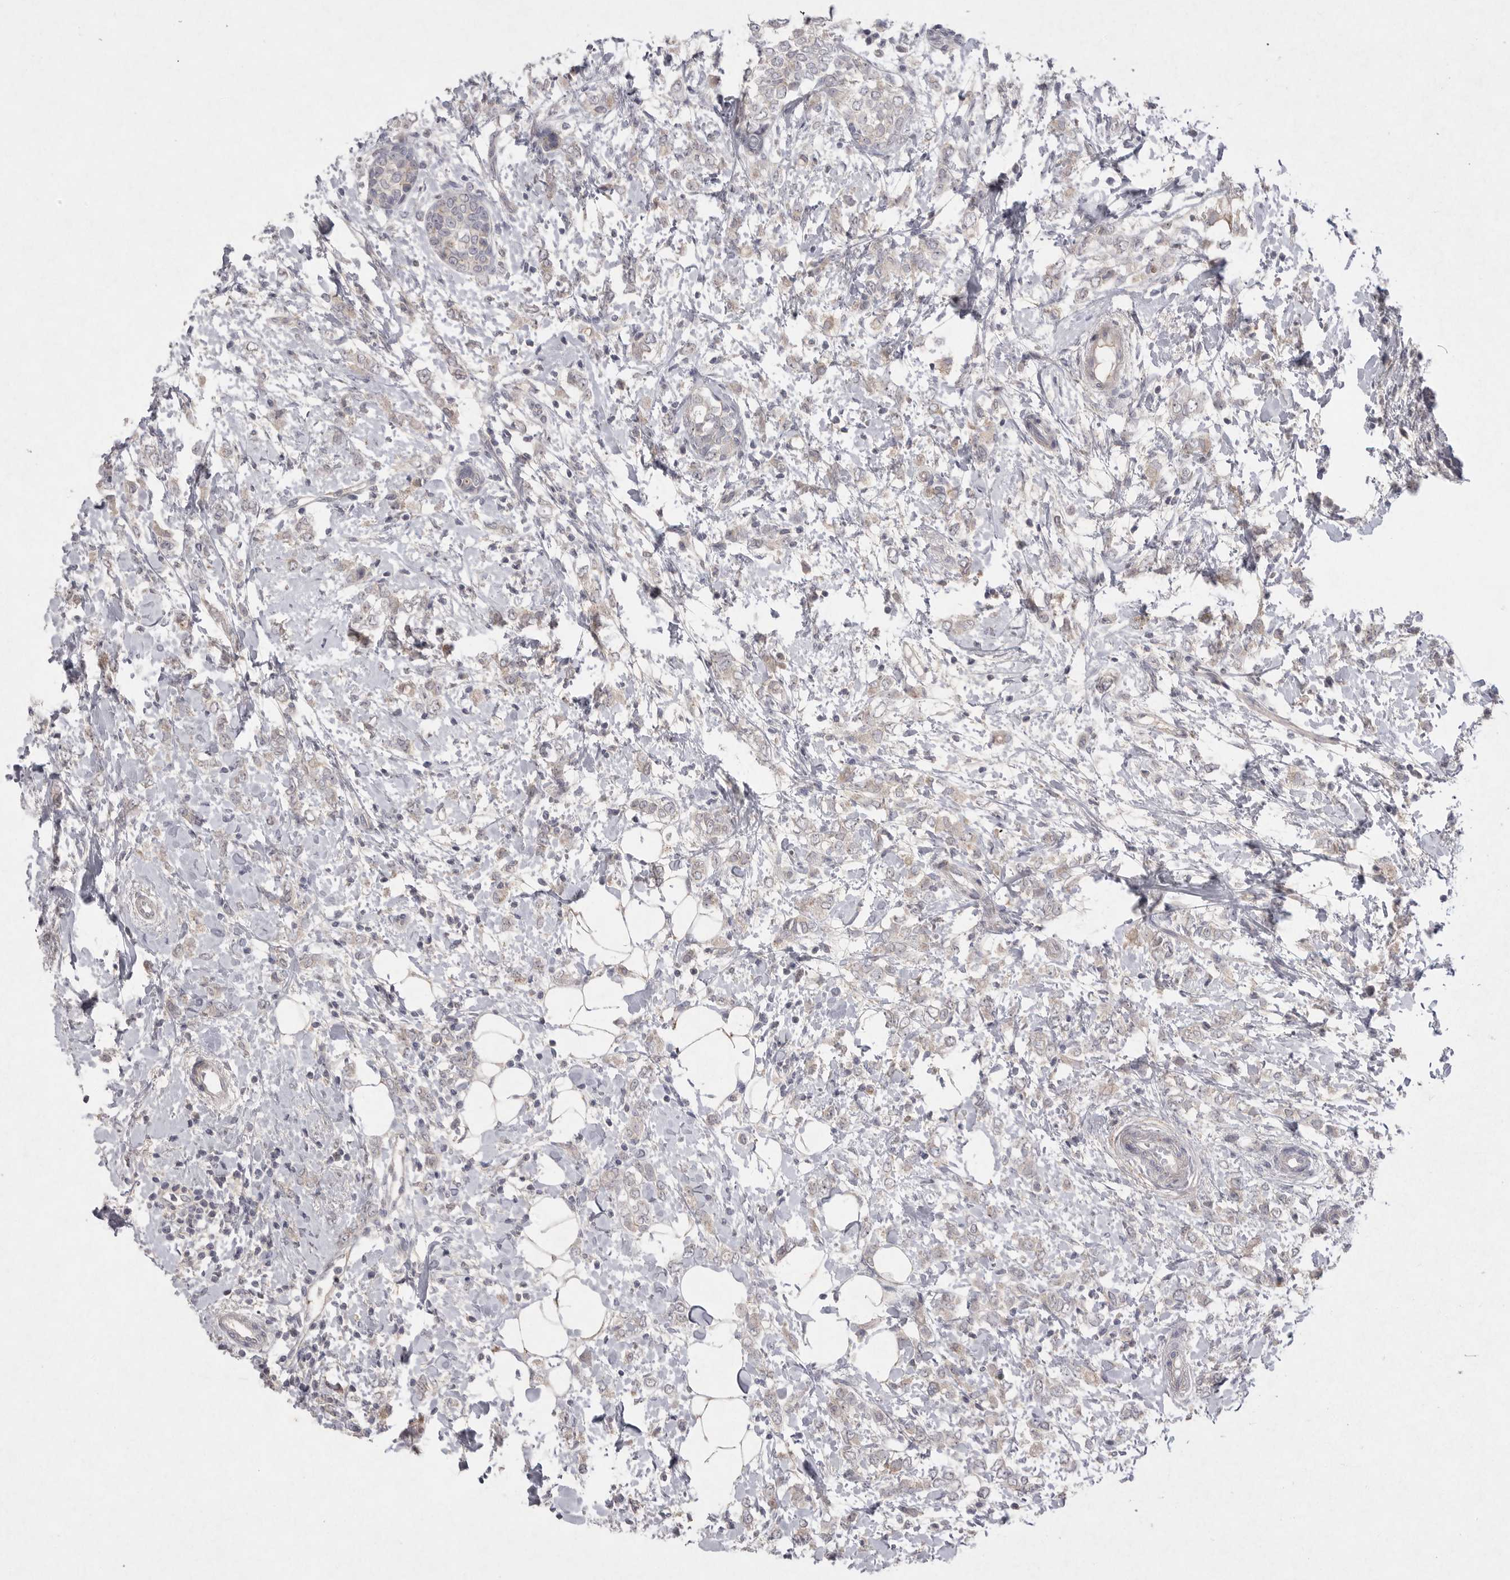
{"staining": {"intensity": "weak", "quantity": "<25%", "location": "cytoplasmic/membranous"}, "tissue": "breast cancer", "cell_type": "Tumor cells", "image_type": "cancer", "snomed": [{"axis": "morphology", "description": "Normal tissue, NOS"}, {"axis": "morphology", "description": "Lobular carcinoma"}, {"axis": "topography", "description": "Breast"}], "caption": "Tumor cells show no significant protein expression in lobular carcinoma (breast). Brightfield microscopy of IHC stained with DAB (3,3'-diaminobenzidine) (brown) and hematoxylin (blue), captured at high magnification.", "gene": "VANGL2", "patient": {"sex": "female", "age": 47}}